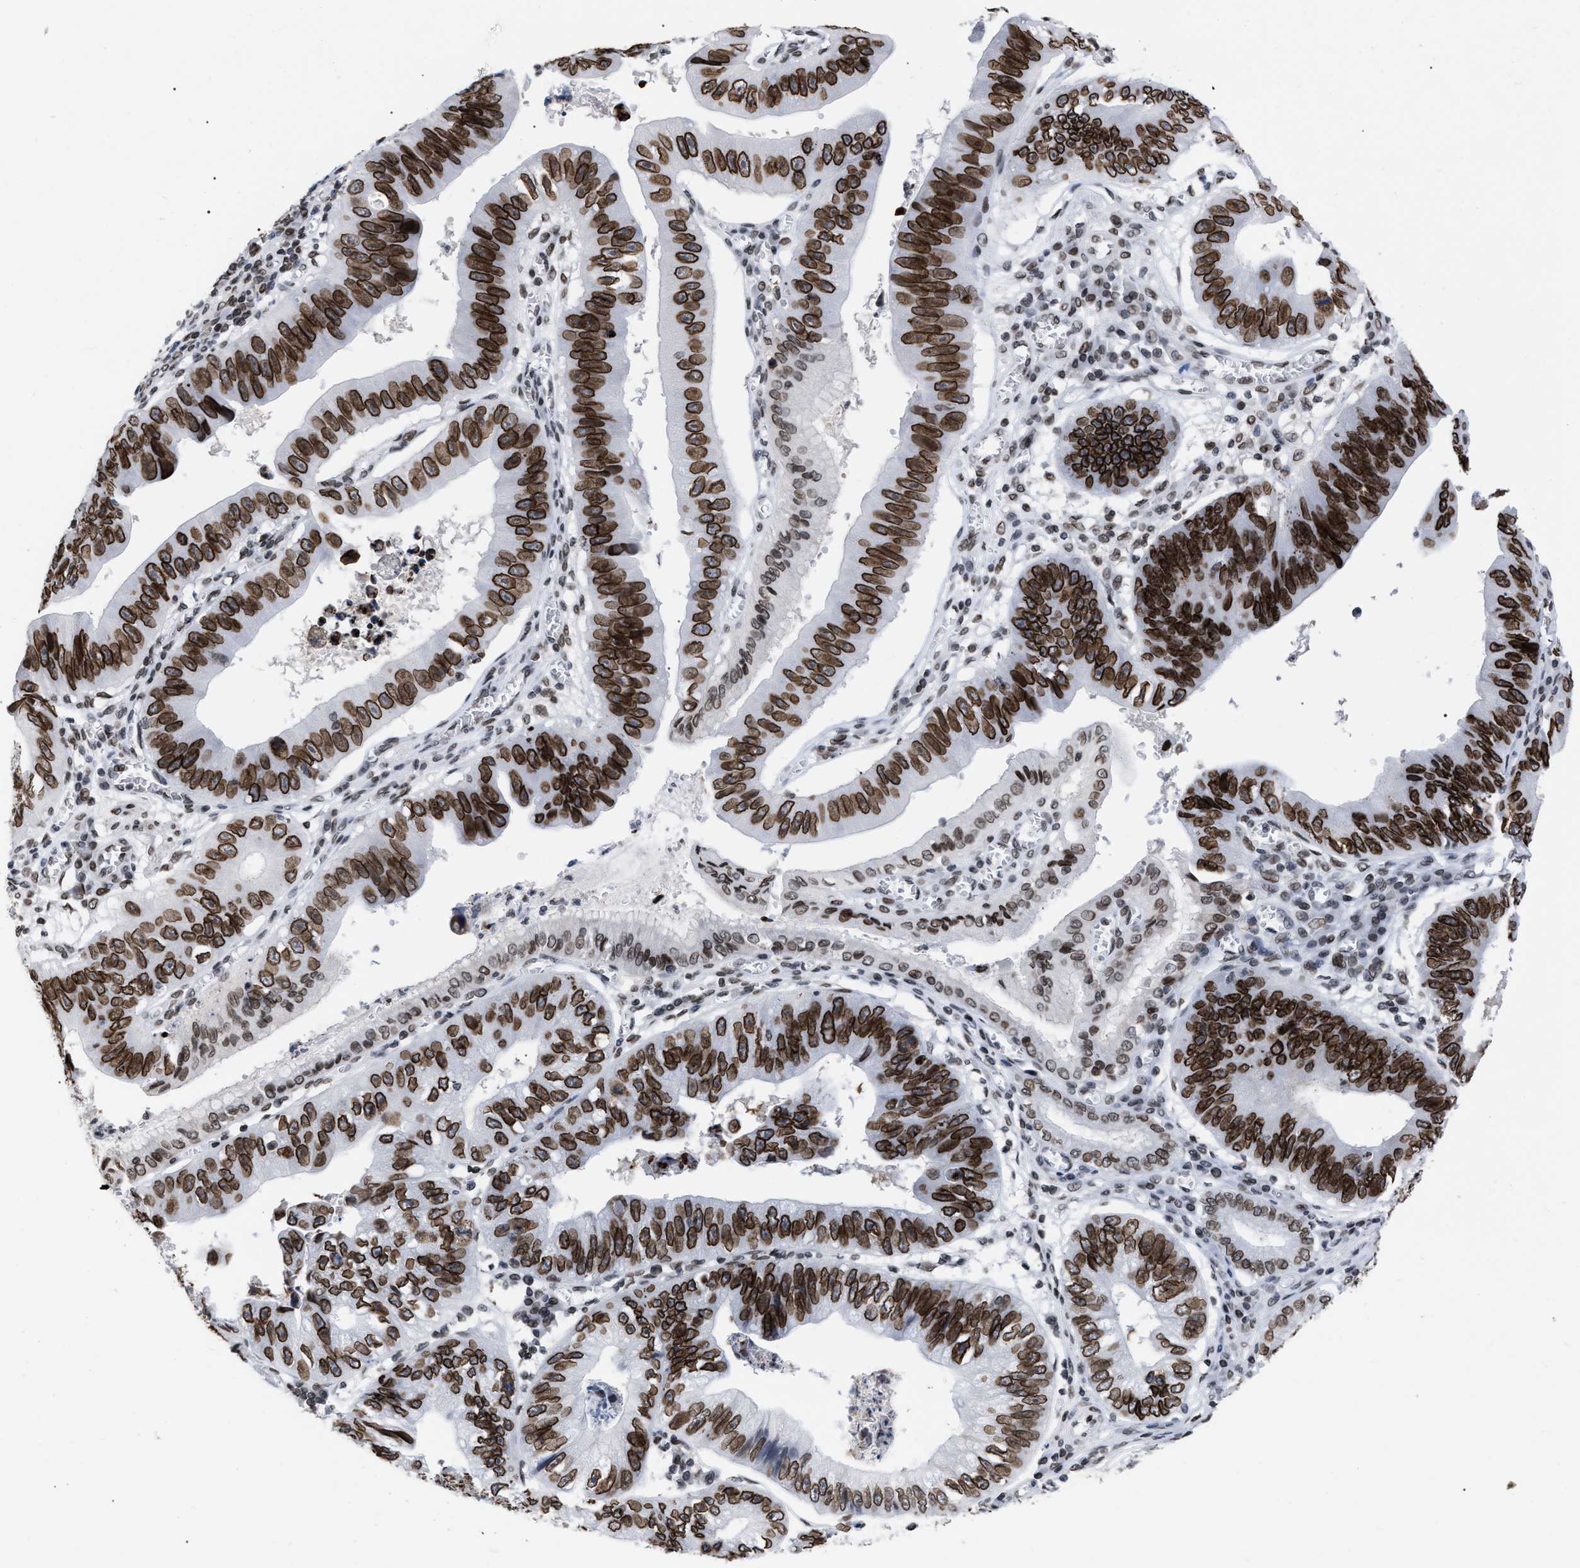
{"staining": {"intensity": "strong", "quantity": ">75%", "location": "cytoplasmic/membranous,nuclear"}, "tissue": "stomach cancer", "cell_type": "Tumor cells", "image_type": "cancer", "snomed": [{"axis": "morphology", "description": "Adenocarcinoma, NOS"}, {"axis": "topography", "description": "Stomach"}], "caption": "This is an image of IHC staining of adenocarcinoma (stomach), which shows strong staining in the cytoplasmic/membranous and nuclear of tumor cells.", "gene": "TPR", "patient": {"sex": "male", "age": 59}}